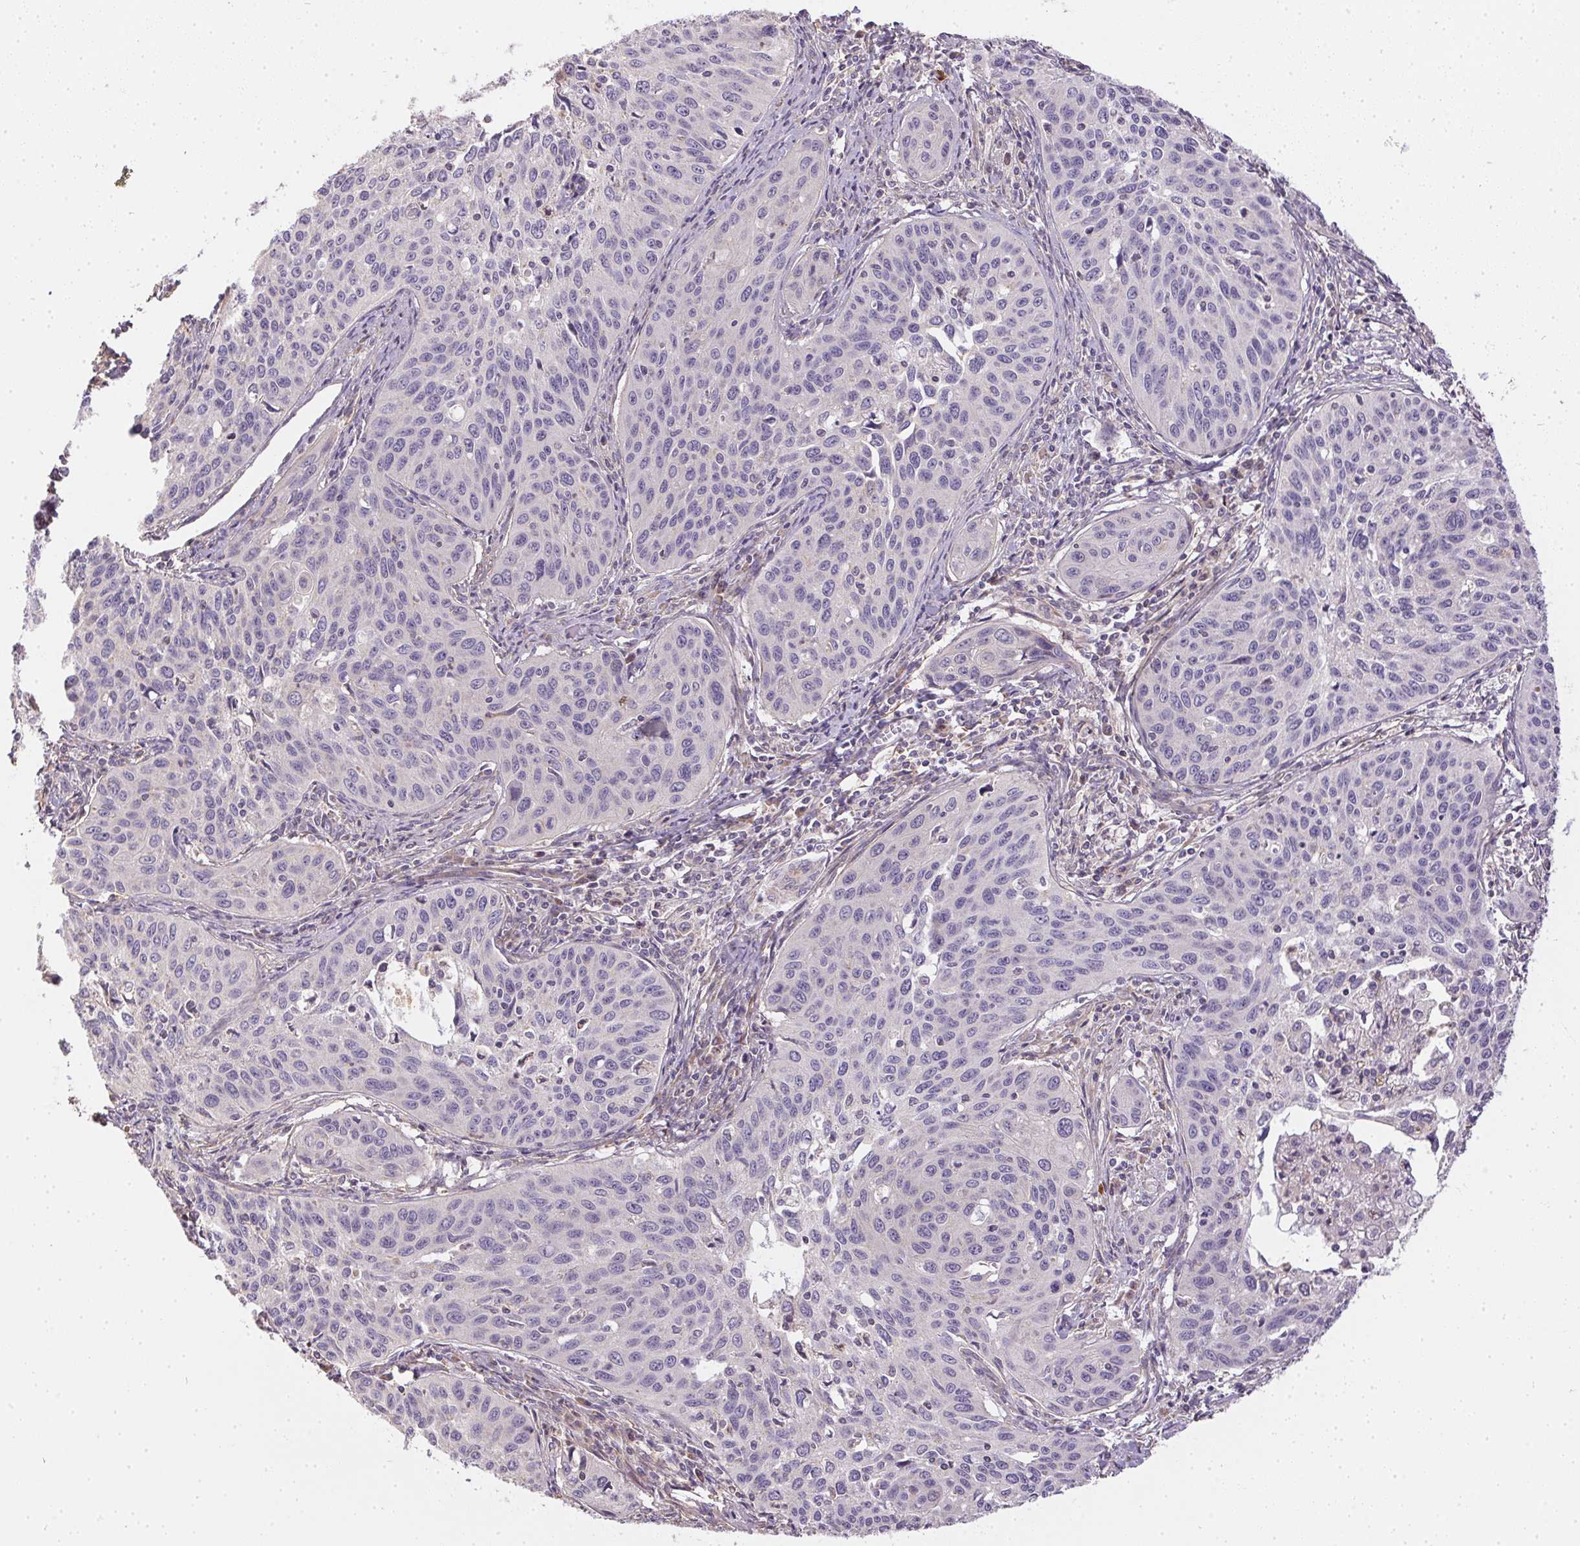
{"staining": {"intensity": "negative", "quantity": "none", "location": "none"}, "tissue": "cervical cancer", "cell_type": "Tumor cells", "image_type": "cancer", "snomed": [{"axis": "morphology", "description": "Squamous cell carcinoma, NOS"}, {"axis": "topography", "description": "Cervix"}], "caption": "DAB (3,3'-diaminobenzidine) immunohistochemical staining of squamous cell carcinoma (cervical) reveals no significant staining in tumor cells. (Brightfield microscopy of DAB (3,3'-diaminobenzidine) IHC at high magnification).", "gene": "REV3L", "patient": {"sex": "female", "age": 31}}